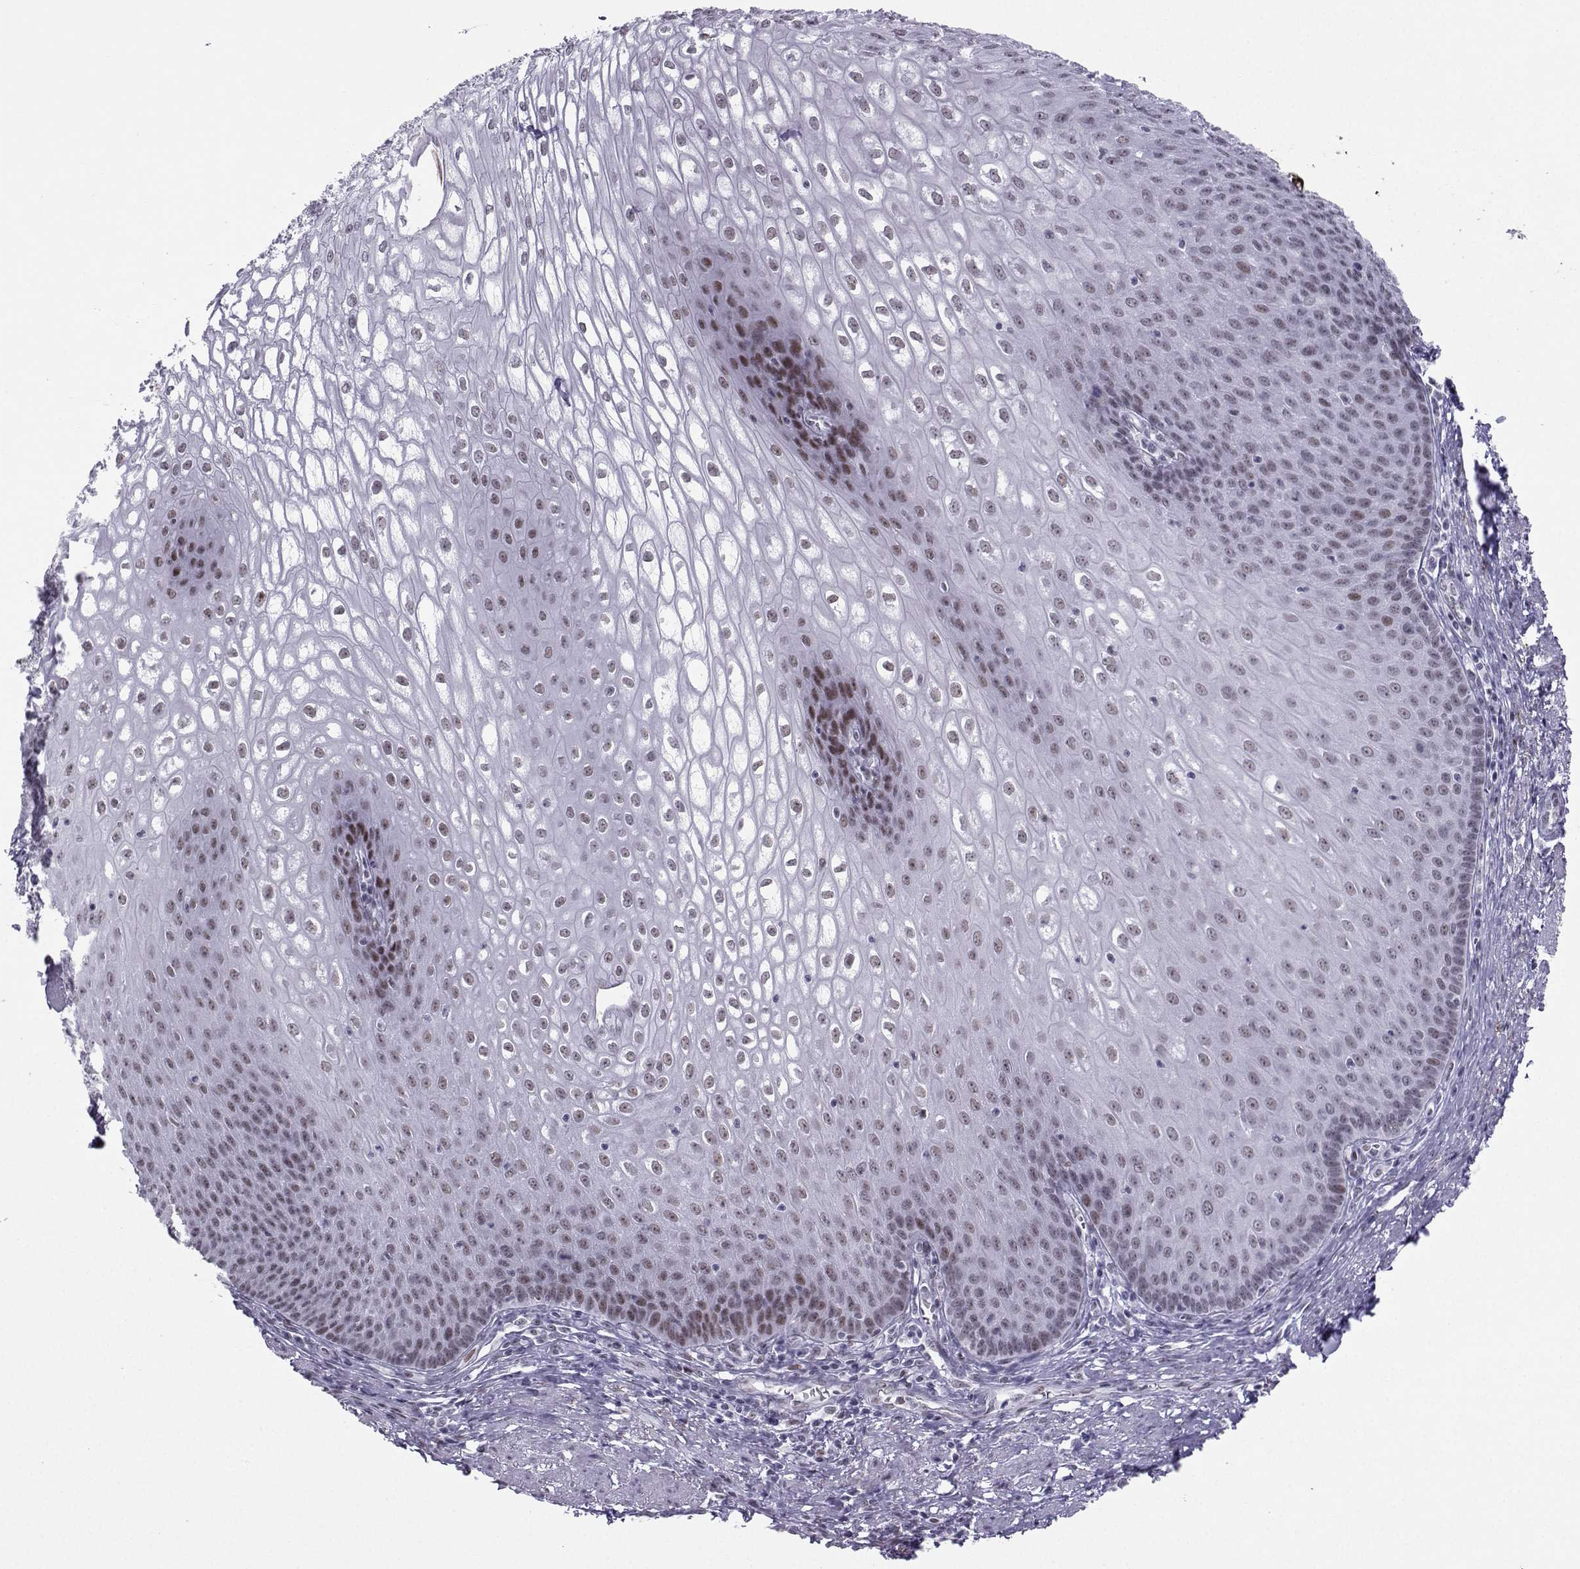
{"staining": {"intensity": "weak", "quantity": "25%-75%", "location": "nuclear"}, "tissue": "esophagus", "cell_type": "Squamous epithelial cells", "image_type": "normal", "snomed": [{"axis": "morphology", "description": "Normal tissue, NOS"}, {"axis": "topography", "description": "Esophagus"}], "caption": "Protein expression analysis of unremarkable esophagus reveals weak nuclear staining in about 25%-75% of squamous epithelial cells.", "gene": "LORICRIN", "patient": {"sex": "male", "age": 58}}